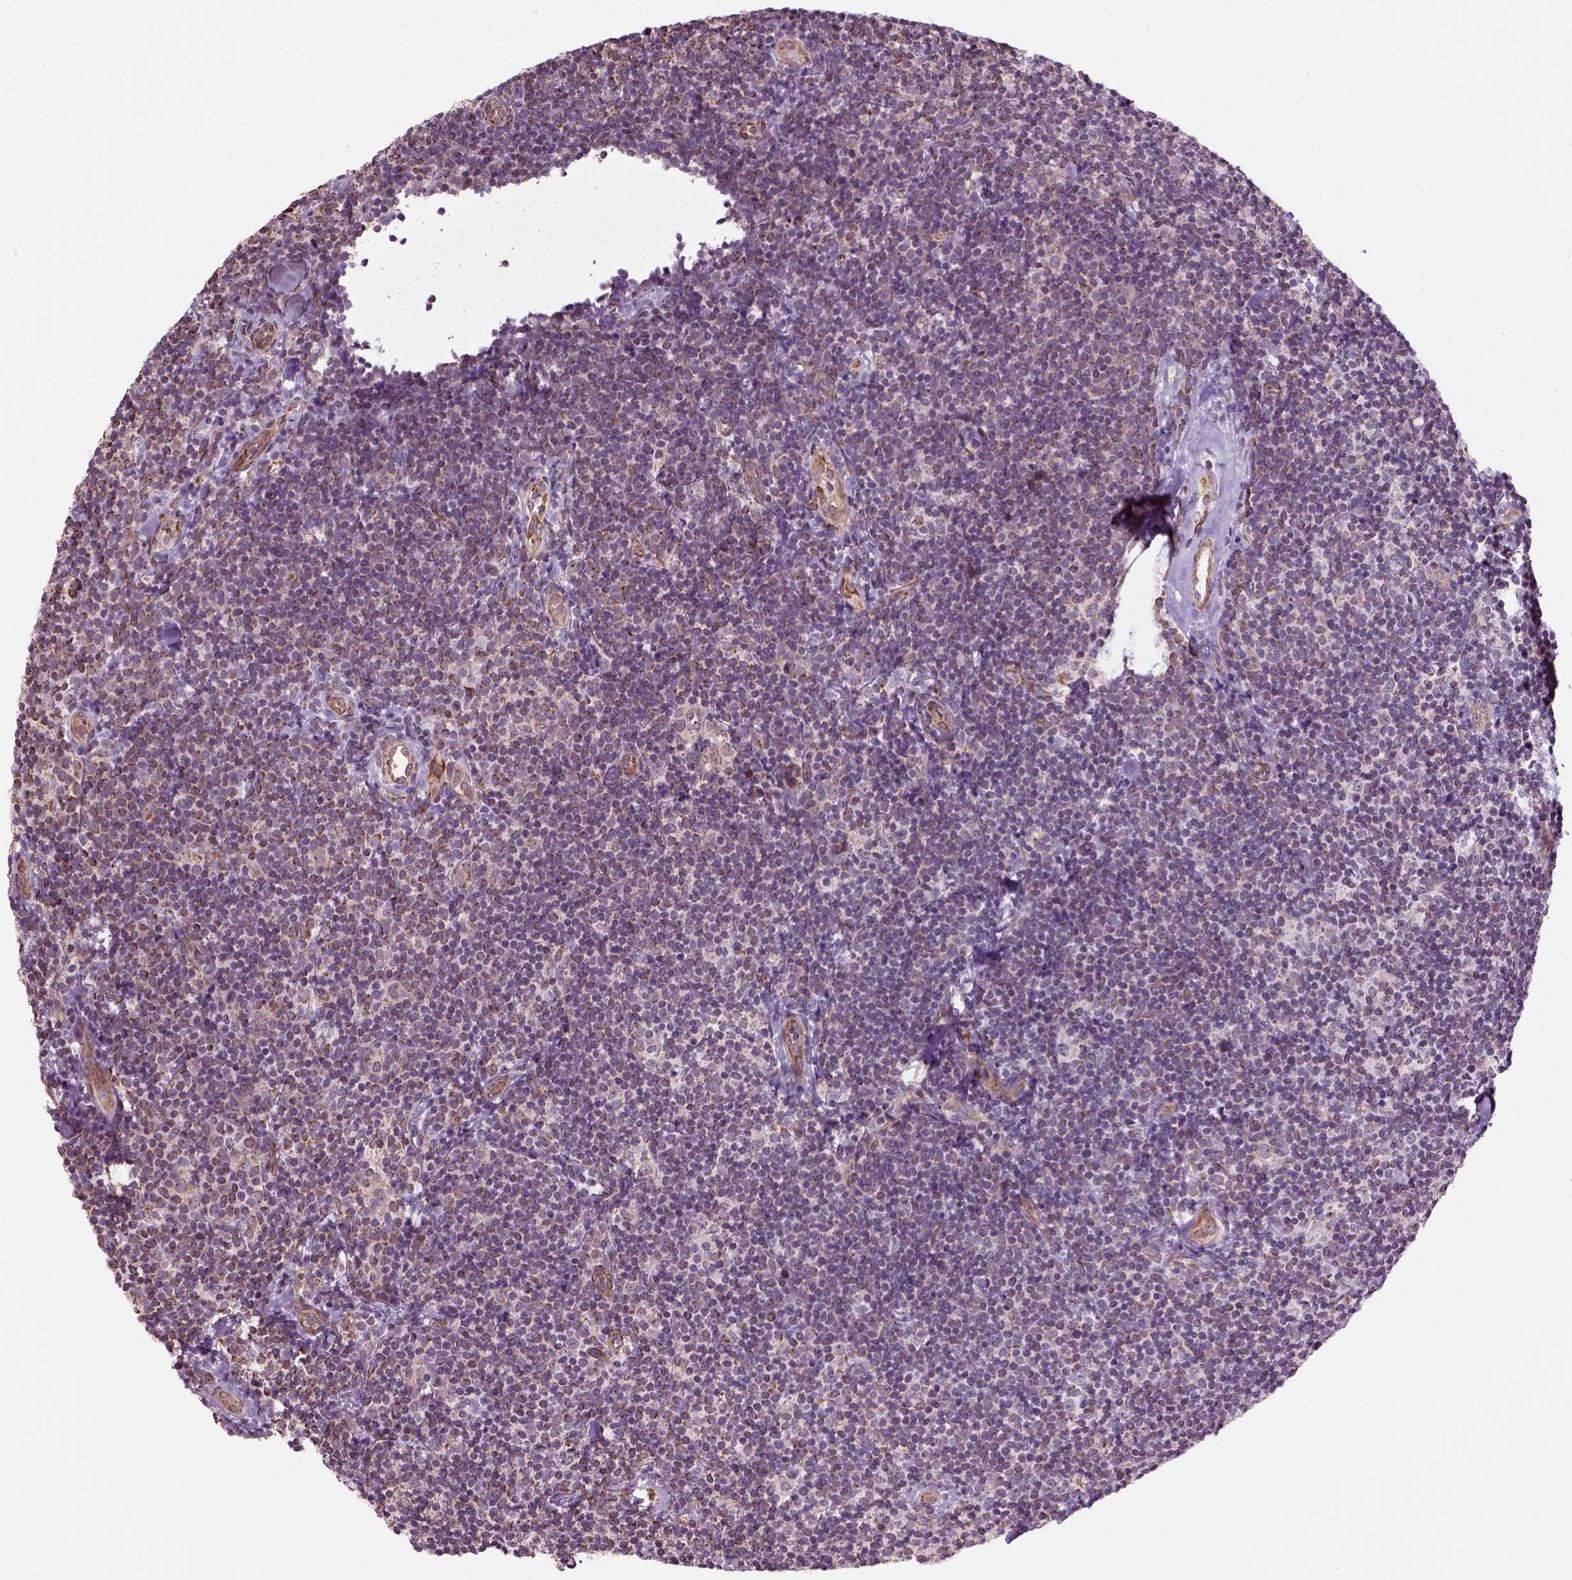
{"staining": {"intensity": "moderate", "quantity": "25%-75%", "location": "cytoplasmic/membranous"}, "tissue": "lymphoma", "cell_type": "Tumor cells", "image_type": "cancer", "snomed": [{"axis": "morphology", "description": "Malignant lymphoma, non-Hodgkin's type, Low grade"}, {"axis": "topography", "description": "Lymph node"}], "caption": "Moderate cytoplasmic/membranous protein positivity is appreciated in approximately 25%-75% of tumor cells in lymphoma. Ihc stains the protein in brown and the nuclei are stained blue.", "gene": "XK", "patient": {"sex": "female", "age": 56}}